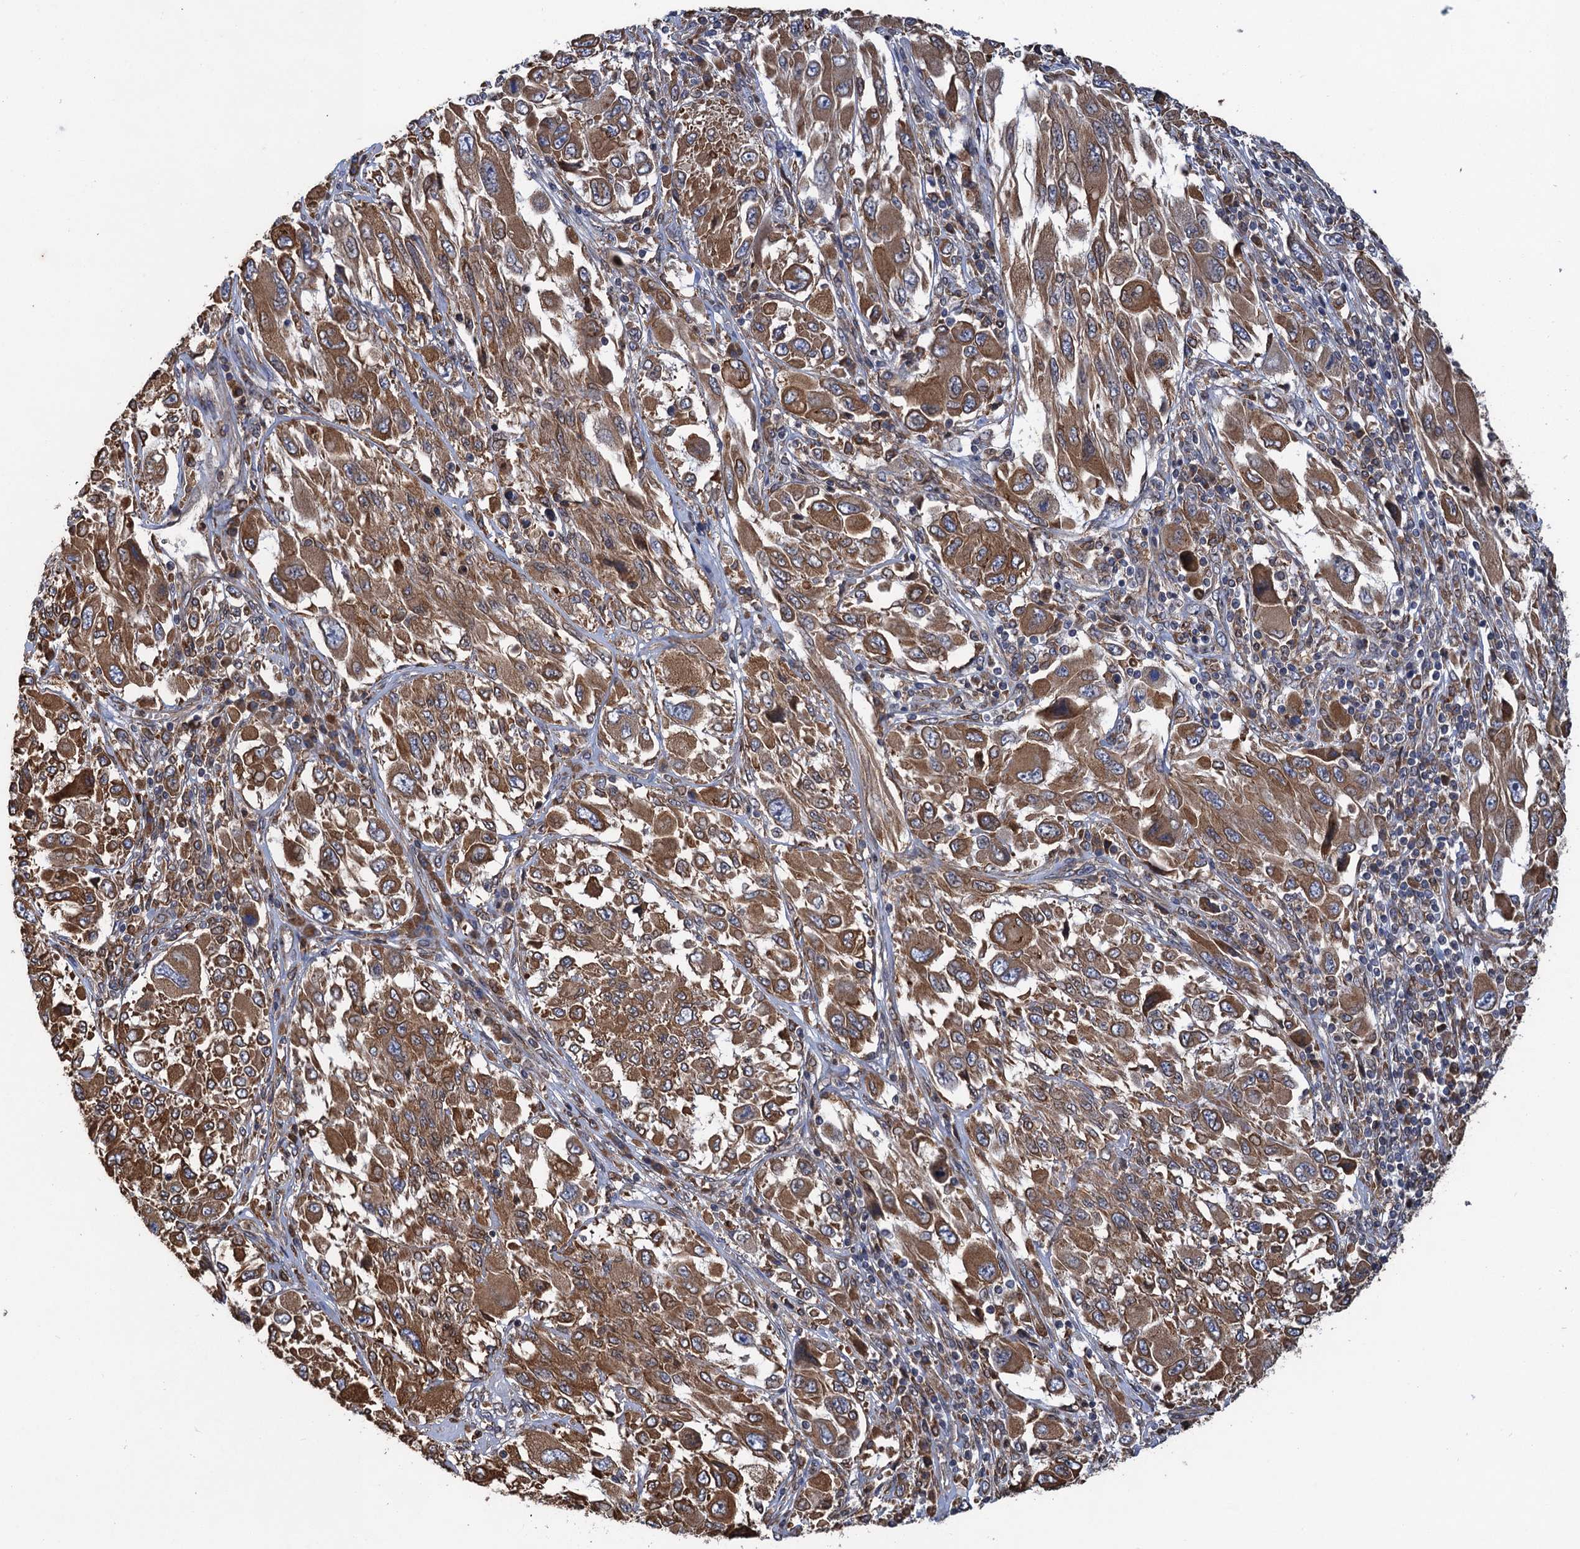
{"staining": {"intensity": "moderate", "quantity": ">75%", "location": "cytoplasmic/membranous"}, "tissue": "melanoma", "cell_type": "Tumor cells", "image_type": "cancer", "snomed": [{"axis": "morphology", "description": "Malignant melanoma, NOS"}, {"axis": "topography", "description": "Skin"}], "caption": "Malignant melanoma stained for a protein (brown) reveals moderate cytoplasmic/membranous positive expression in about >75% of tumor cells.", "gene": "ARMC5", "patient": {"sex": "female", "age": 91}}